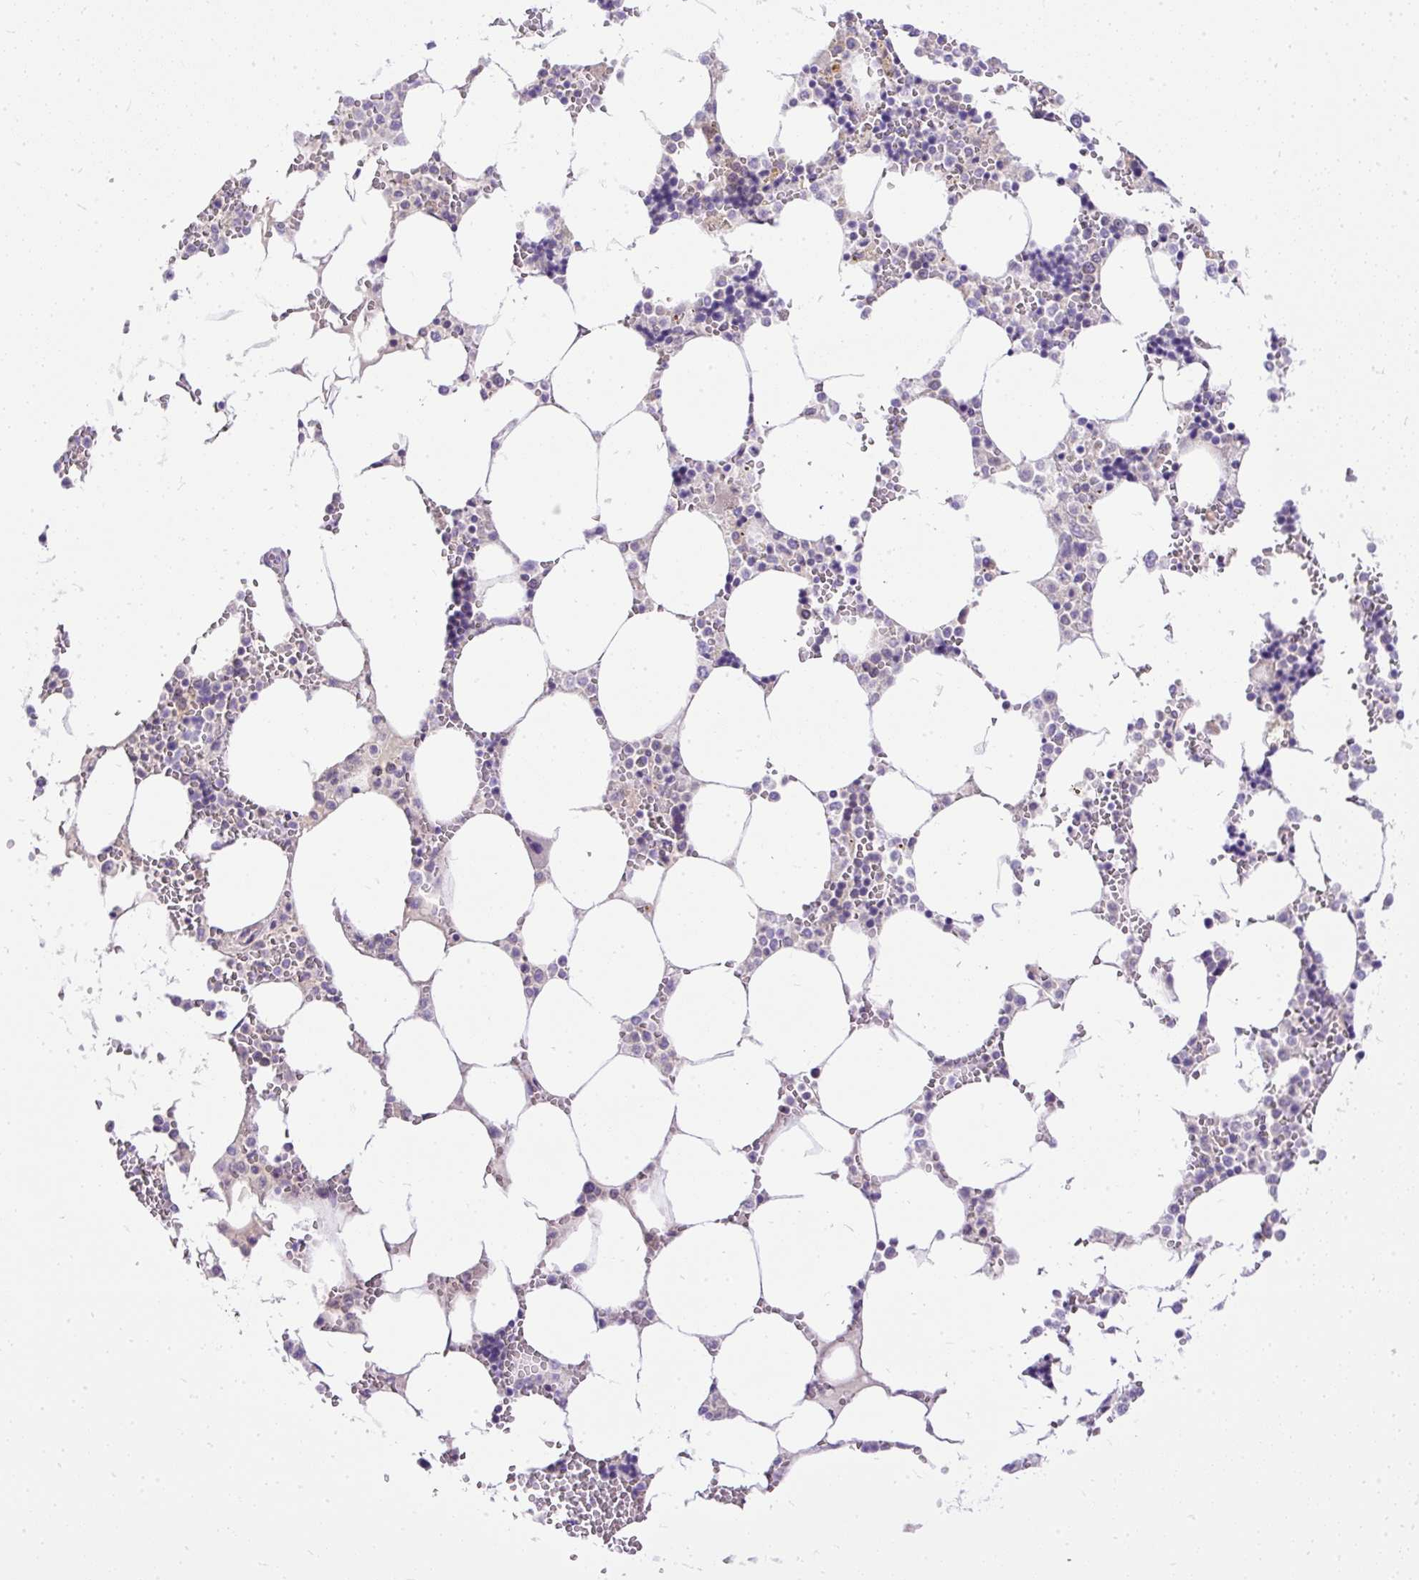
{"staining": {"intensity": "moderate", "quantity": "<25%", "location": "cytoplasmic/membranous"}, "tissue": "bone marrow", "cell_type": "Hematopoietic cells", "image_type": "normal", "snomed": [{"axis": "morphology", "description": "Normal tissue, NOS"}, {"axis": "topography", "description": "Bone marrow"}], "caption": "Hematopoietic cells reveal moderate cytoplasmic/membranous expression in approximately <25% of cells in unremarkable bone marrow.", "gene": "AMFR", "patient": {"sex": "male", "age": 64}}